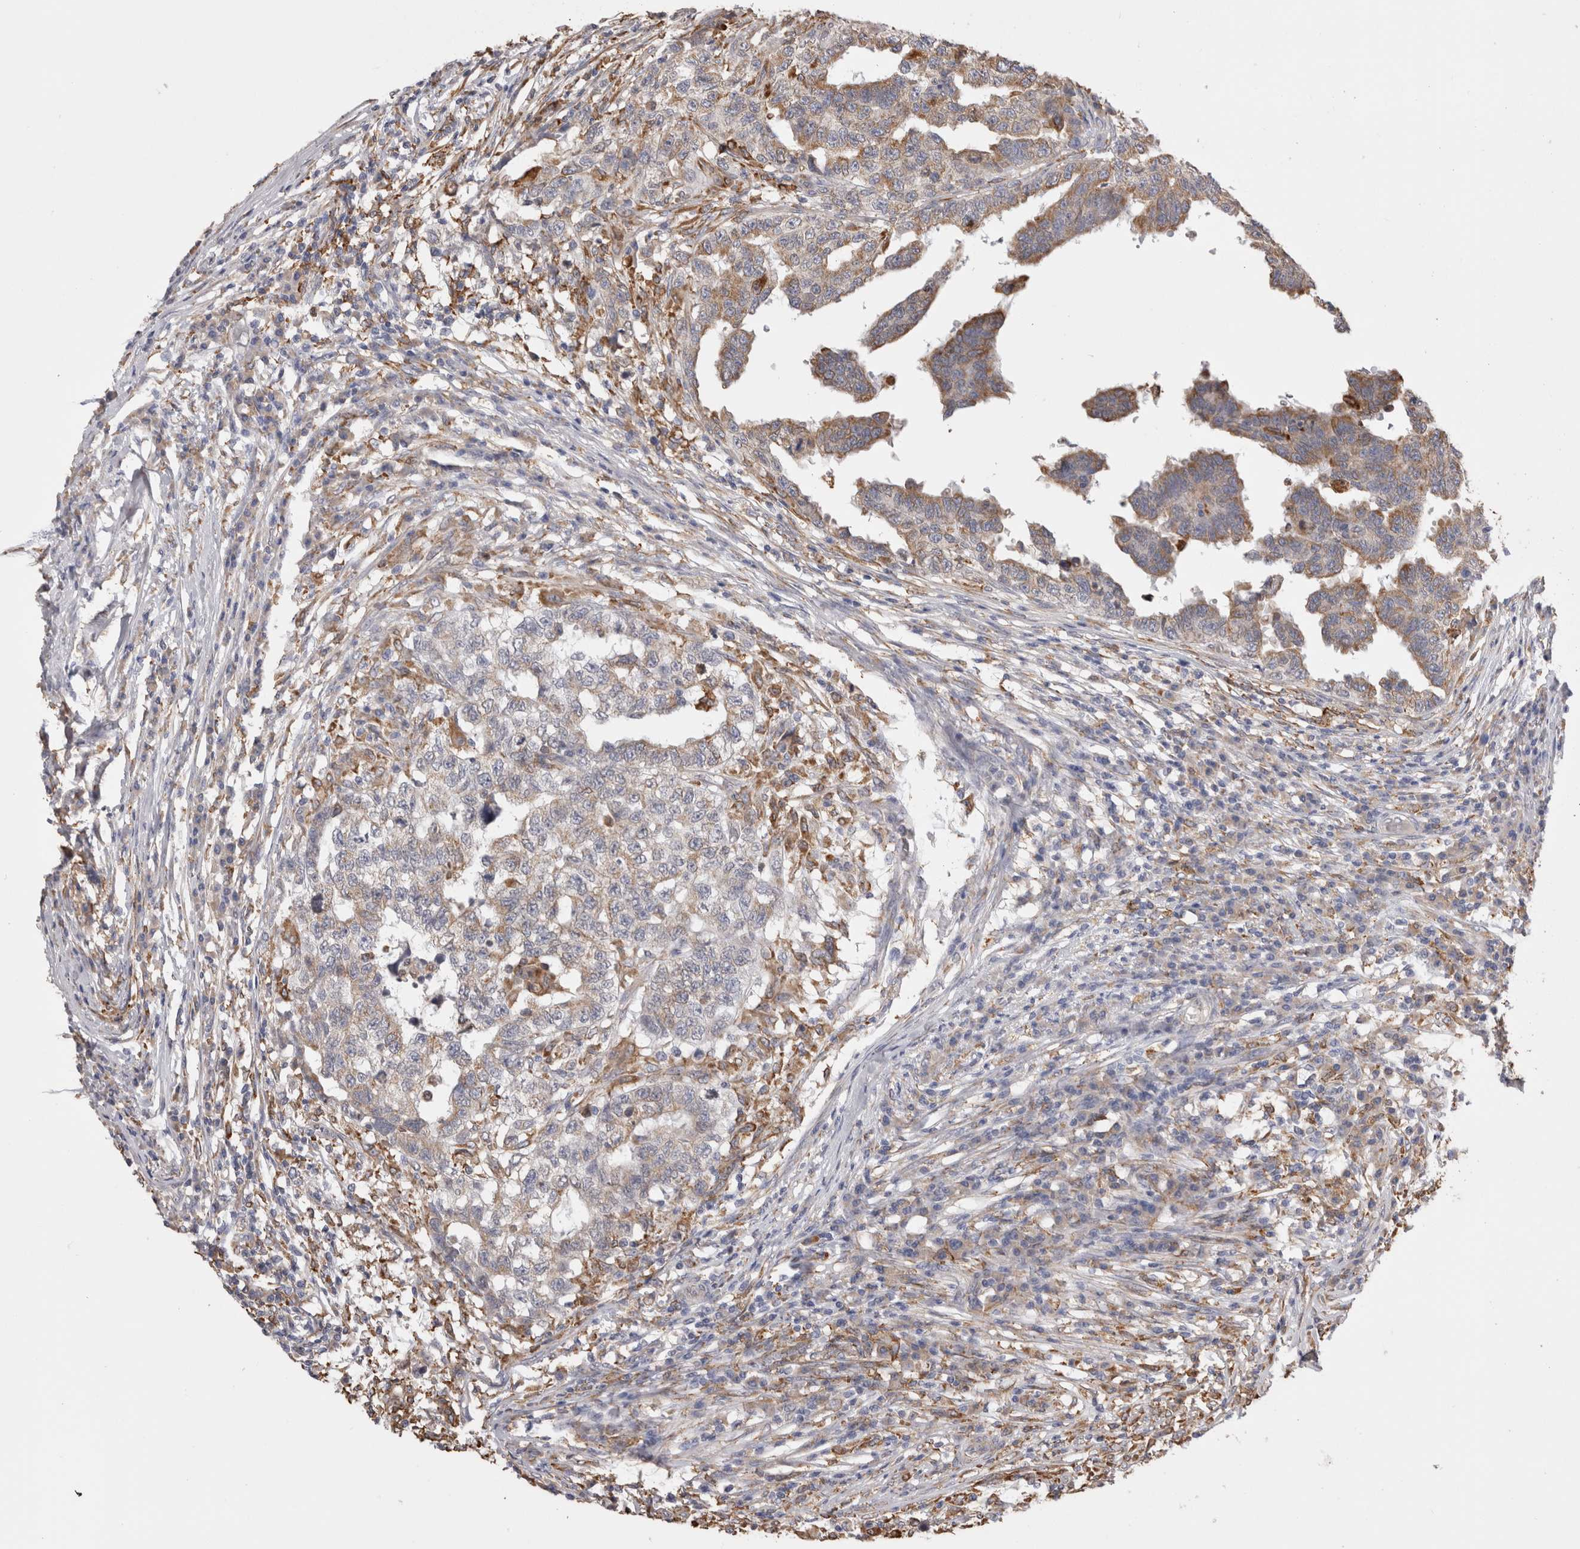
{"staining": {"intensity": "moderate", "quantity": "<25%", "location": "cytoplasmic/membranous"}, "tissue": "testis cancer", "cell_type": "Tumor cells", "image_type": "cancer", "snomed": [{"axis": "morphology", "description": "Carcinoma, Embryonal, NOS"}, {"axis": "topography", "description": "Testis"}], "caption": "IHC of human testis embryonal carcinoma reveals low levels of moderate cytoplasmic/membranous expression in about <25% of tumor cells.", "gene": "LRPAP1", "patient": {"sex": "male", "age": 21}}